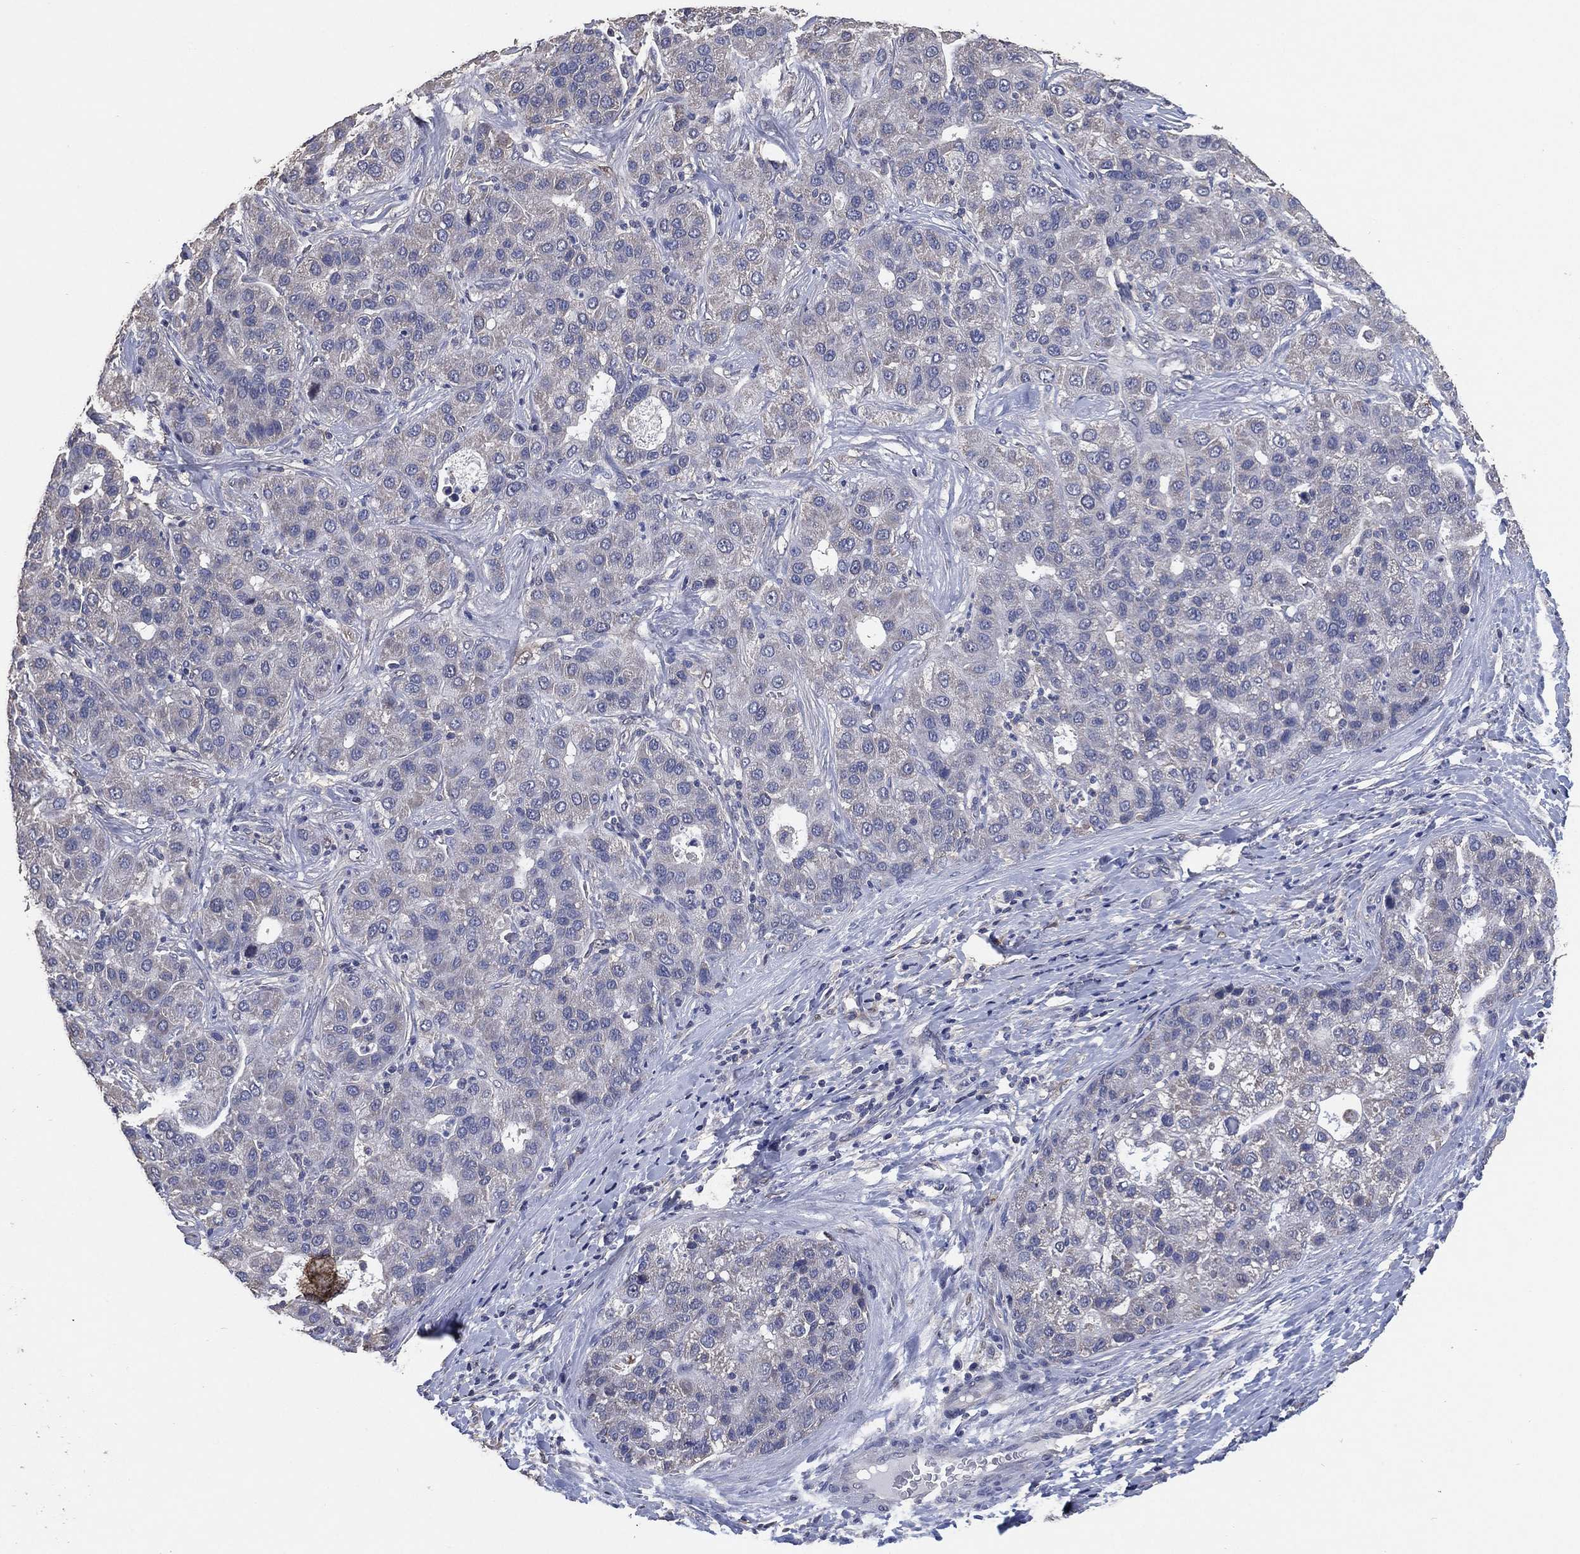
{"staining": {"intensity": "negative", "quantity": "none", "location": "none"}, "tissue": "liver cancer", "cell_type": "Tumor cells", "image_type": "cancer", "snomed": [{"axis": "morphology", "description": "Carcinoma, Hepatocellular, NOS"}, {"axis": "topography", "description": "Liver"}], "caption": "Immunohistochemistry (IHC) of human liver cancer (hepatocellular carcinoma) exhibits no staining in tumor cells.", "gene": "KLK5", "patient": {"sex": "male", "age": 65}}